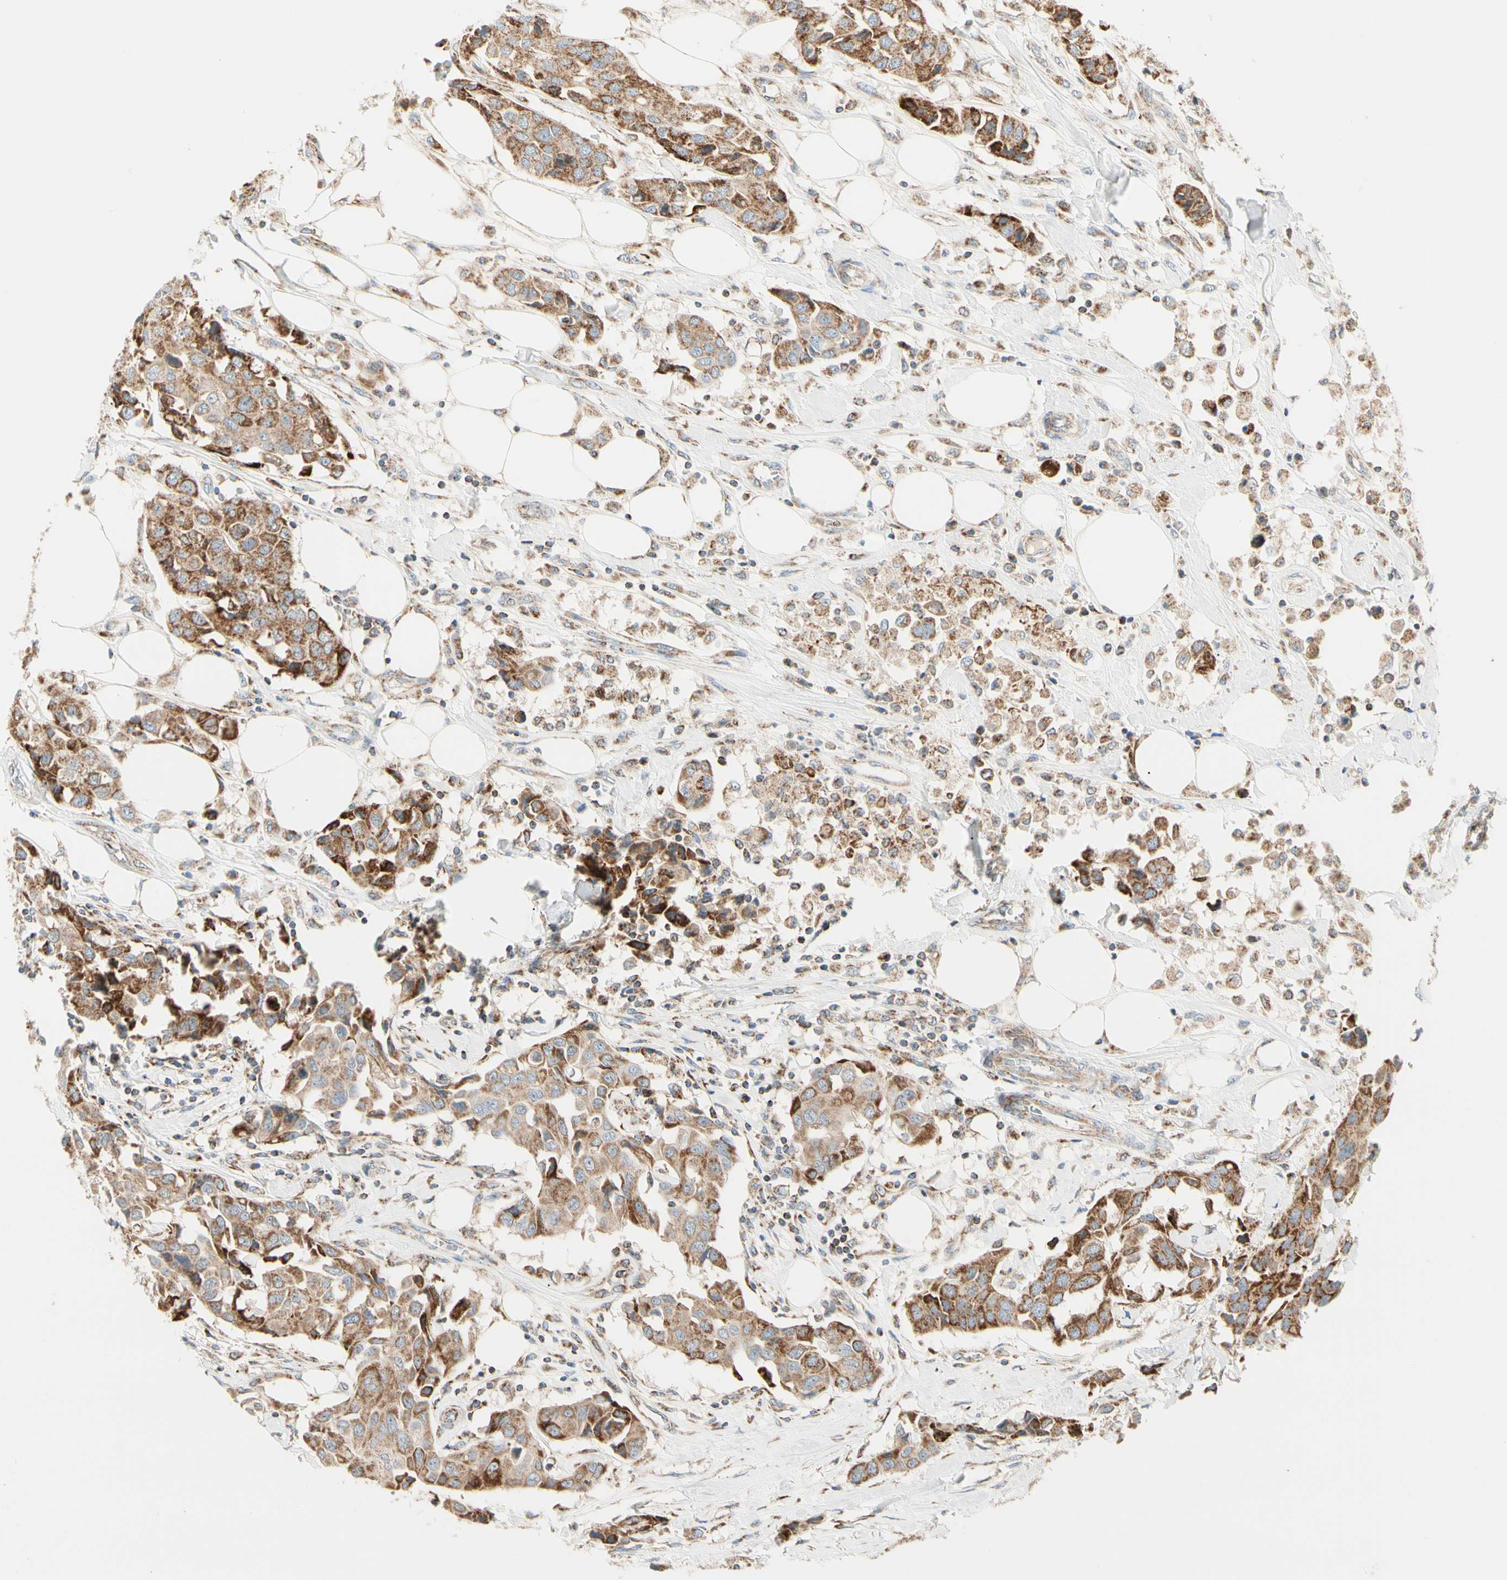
{"staining": {"intensity": "strong", "quantity": ">75%", "location": "cytoplasmic/membranous"}, "tissue": "breast cancer", "cell_type": "Tumor cells", "image_type": "cancer", "snomed": [{"axis": "morphology", "description": "Duct carcinoma"}, {"axis": "topography", "description": "Breast"}], "caption": "Human breast intraductal carcinoma stained for a protein (brown) exhibits strong cytoplasmic/membranous positive expression in approximately >75% of tumor cells.", "gene": "TBC1D10A", "patient": {"sex": "female", "age": 80}}